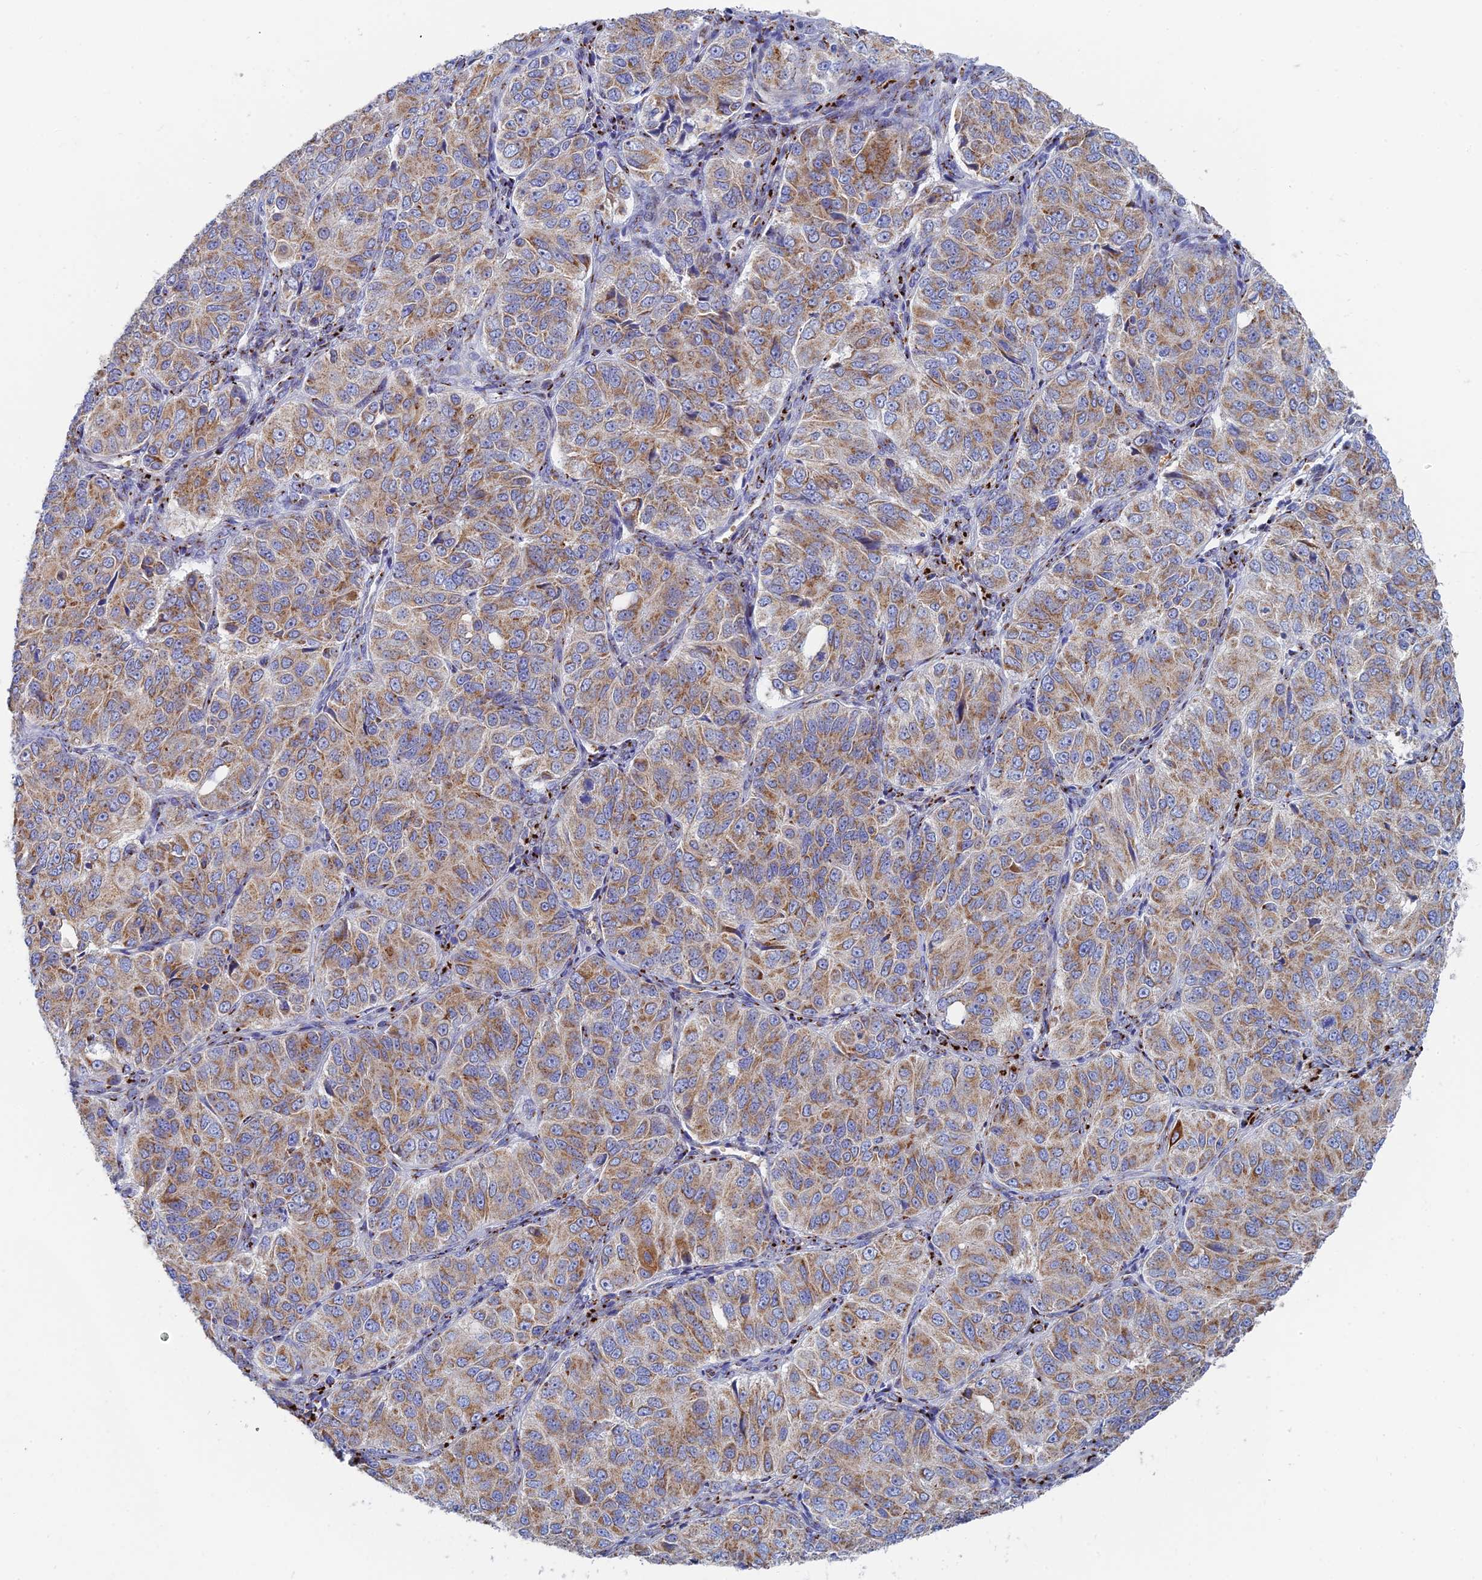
{"staining": {"intensity": "moderate", "quantity": ">75%", "location": "cytoplasmic/membranous"}, "tissue": "ovarian cancer", "cell_type": "Tumor cells", "image_type": "cancer", "snomed": [{"axis": "morphology", "description": "Carcinoma, endometroid"}, {"axis": "topography", "description": "Ovary"}], "caption": "This image reveals immunohistochemistry (IHC) staining of ovarian cancer (endometroid carcinoma), with medium moderate cytoplasmic/membranous expression in approximately >75% of tumor cells.", "gene": "HS2ST1", "patient": {"sex": "female", "age": 51}}